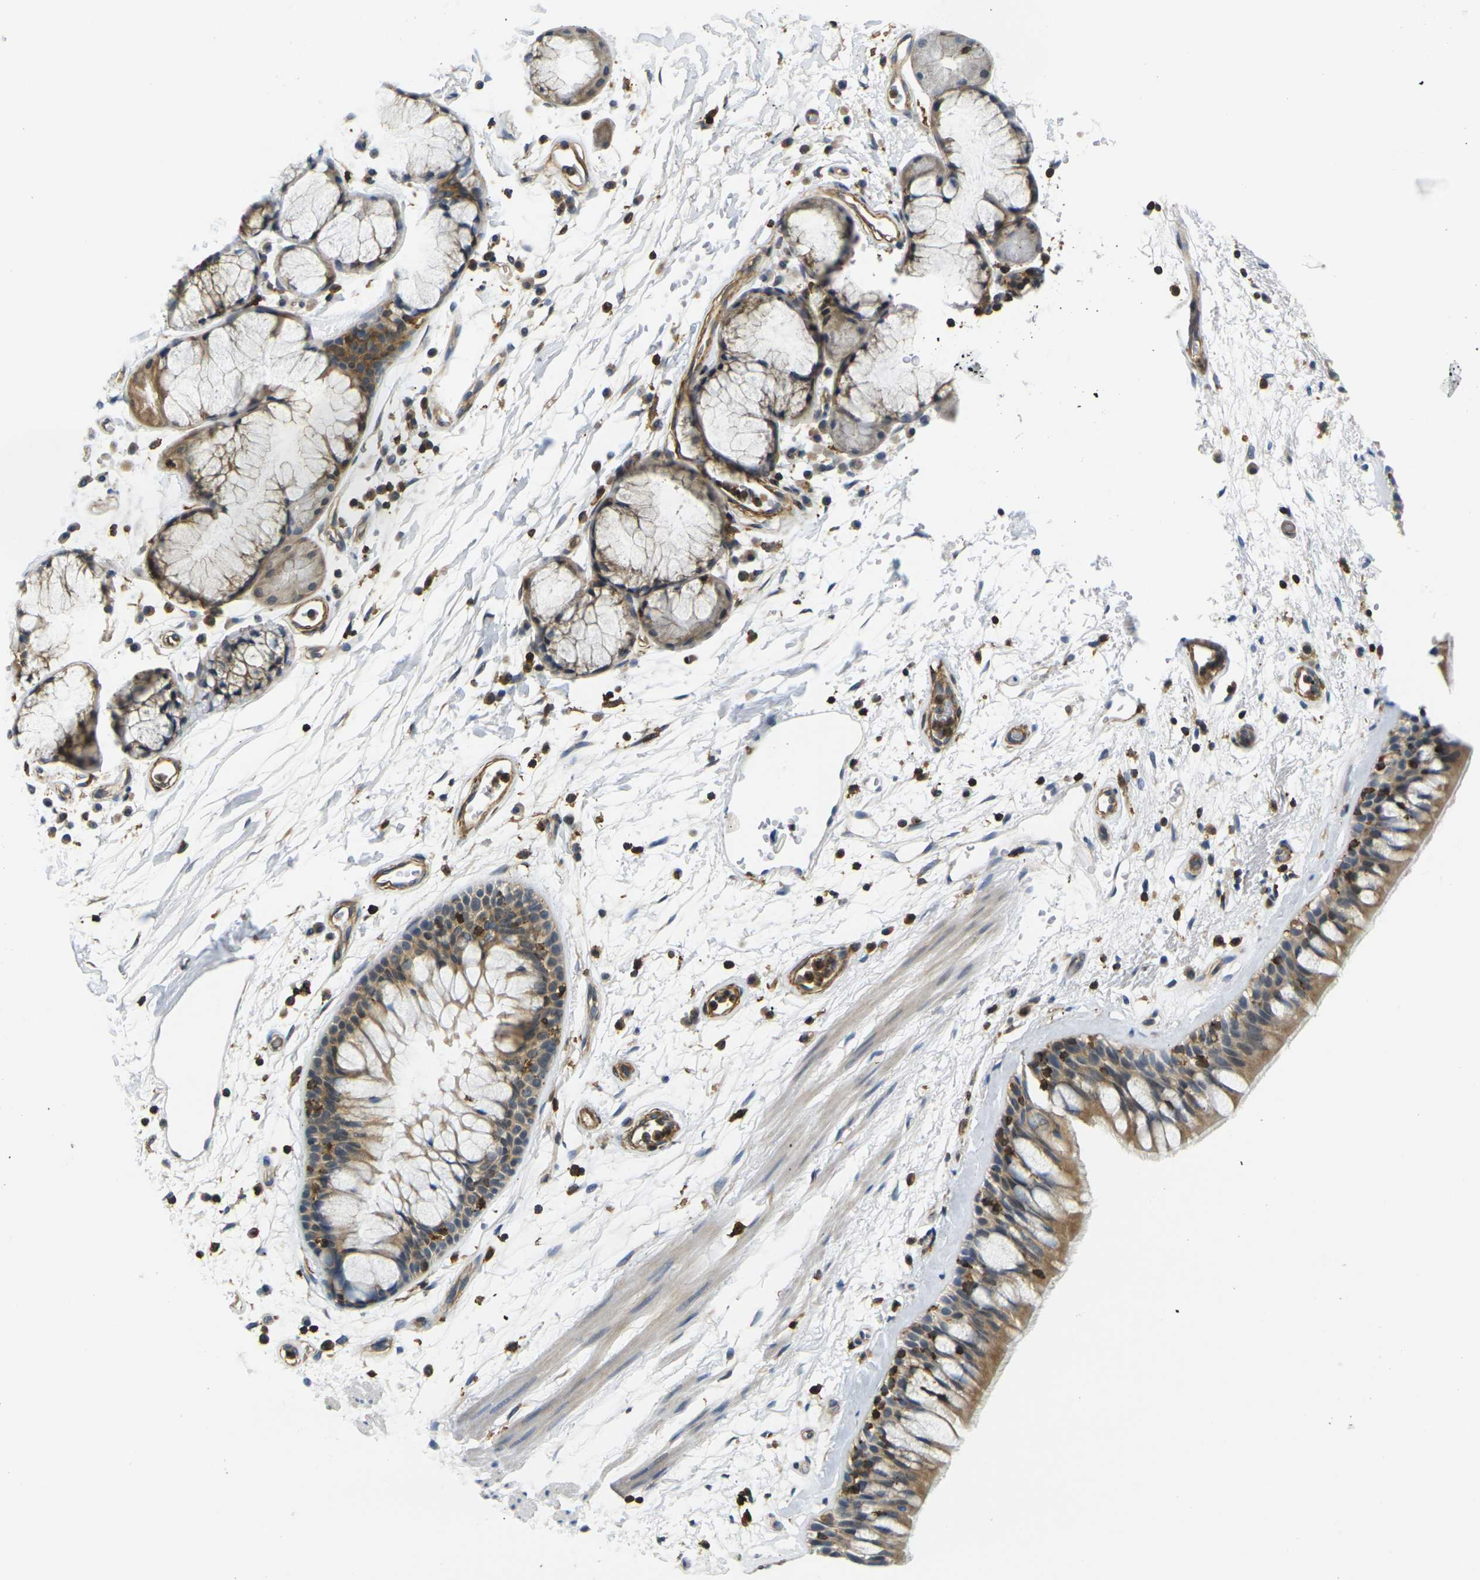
{"staining": {"intensity": "moderate", "quantity": ">75%", "location": "cytoplasmic/membranous"}, "tissue": "bronchus", "cell_type": "Respiratory epithelial cells", "image_type": "normal", "snomed": [{"axis": "morphology", "description": "Normal tissue, NOS"}, {"axis": "morphology", "description": "Adenocarcinoma, NOS"}, {"axis": "topography", "description": "Bronchus"}, {"axis": "topography", "description": "Lung"}], "caption": "This histopathology image reveals normal bronchus stained with IHC to label a protein in brown. The cytoplasmic/membranous of respiratory epithelial cells show moderate positivity for the protein. Nuclei are counter-stained blue.", "gene": "LASP1", "patient": {"sex": "female", "age": 54}}